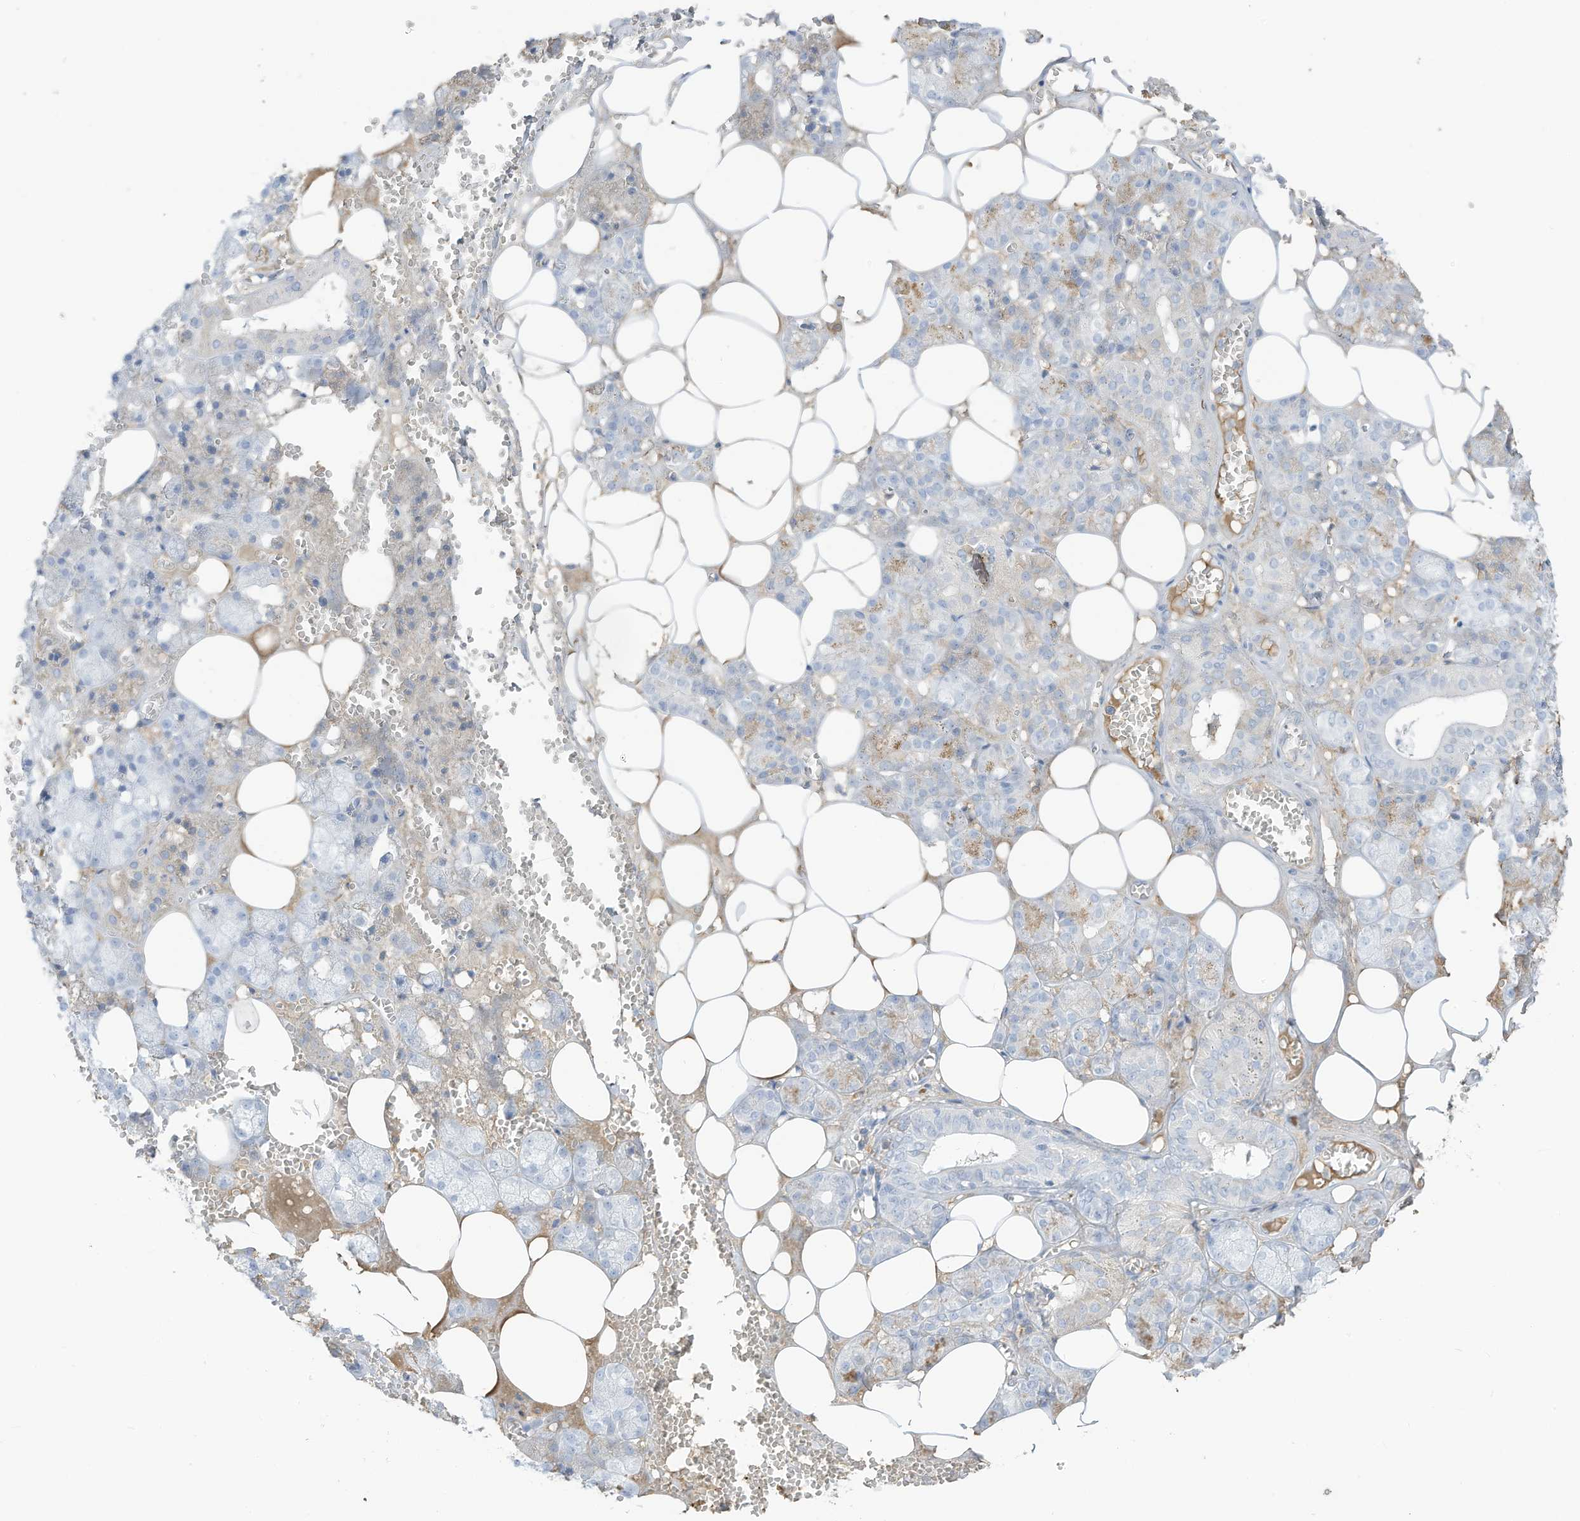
{"staining": {"intensity": "moderate", "quantity": "<25%", "location": "cytoplasmic/membranous"}, "tissue": "salivary gland", "cell_type": "Glandular cells", "image_type": "normal", "snomed": [{"axis": "morphology", "description": "Normal tissue, NOS"}, {"axis": "topography", "description": "Salivary gland"}], "caption": "Immunohistochemistry (IHC) histopathology image of benign human salivary gland stained for a protein (brown), which shows low levels of moderate cytoplasmic/membranous expression in approximately <25% of glandular cells.", "gene": "HSD17B13", "patient": {"sex": "male", "age": 62}}